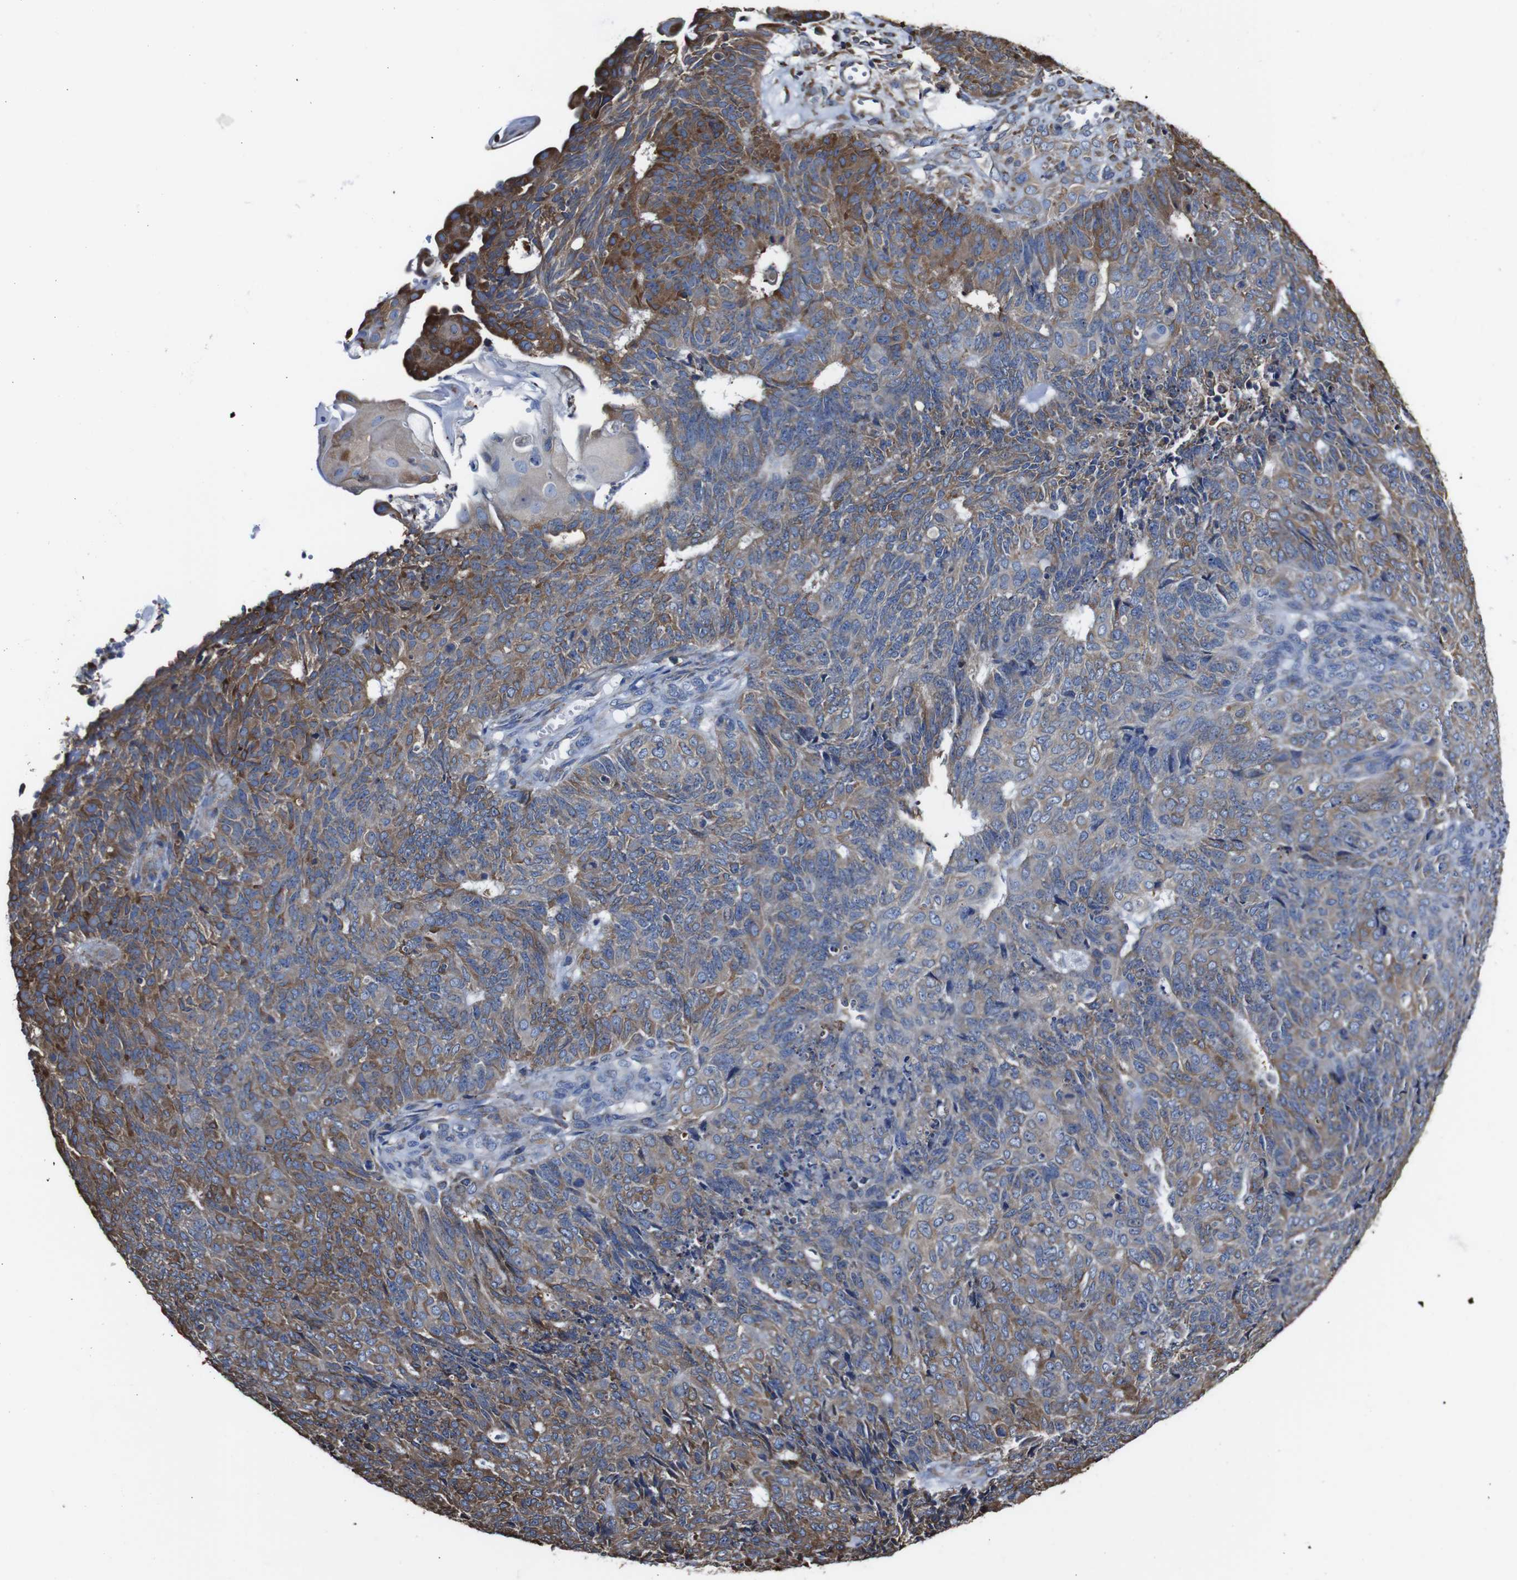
{"staining": {"intensity": "moderate", "quantity": ">75%", "location": "cytoplasmic/membranous"}, "tissue": "endometrial cancer", "cell_type": "Tumor cells", "image_type": "cancer", "snomed": [{"axis": "morphology", "description": "Adenocarcinoma, NOS"}, {"axis": "topography", "description": "Endometrium"}], "caption": "Adenocarcinoma (endometrial) tissue shows moderate cytoplasmic/membranous expression in about >75% of tumor cells, visualized by immunohistochemistry.", "gene": "PPIB", "patient": {"sex": "female", "age": 32}}